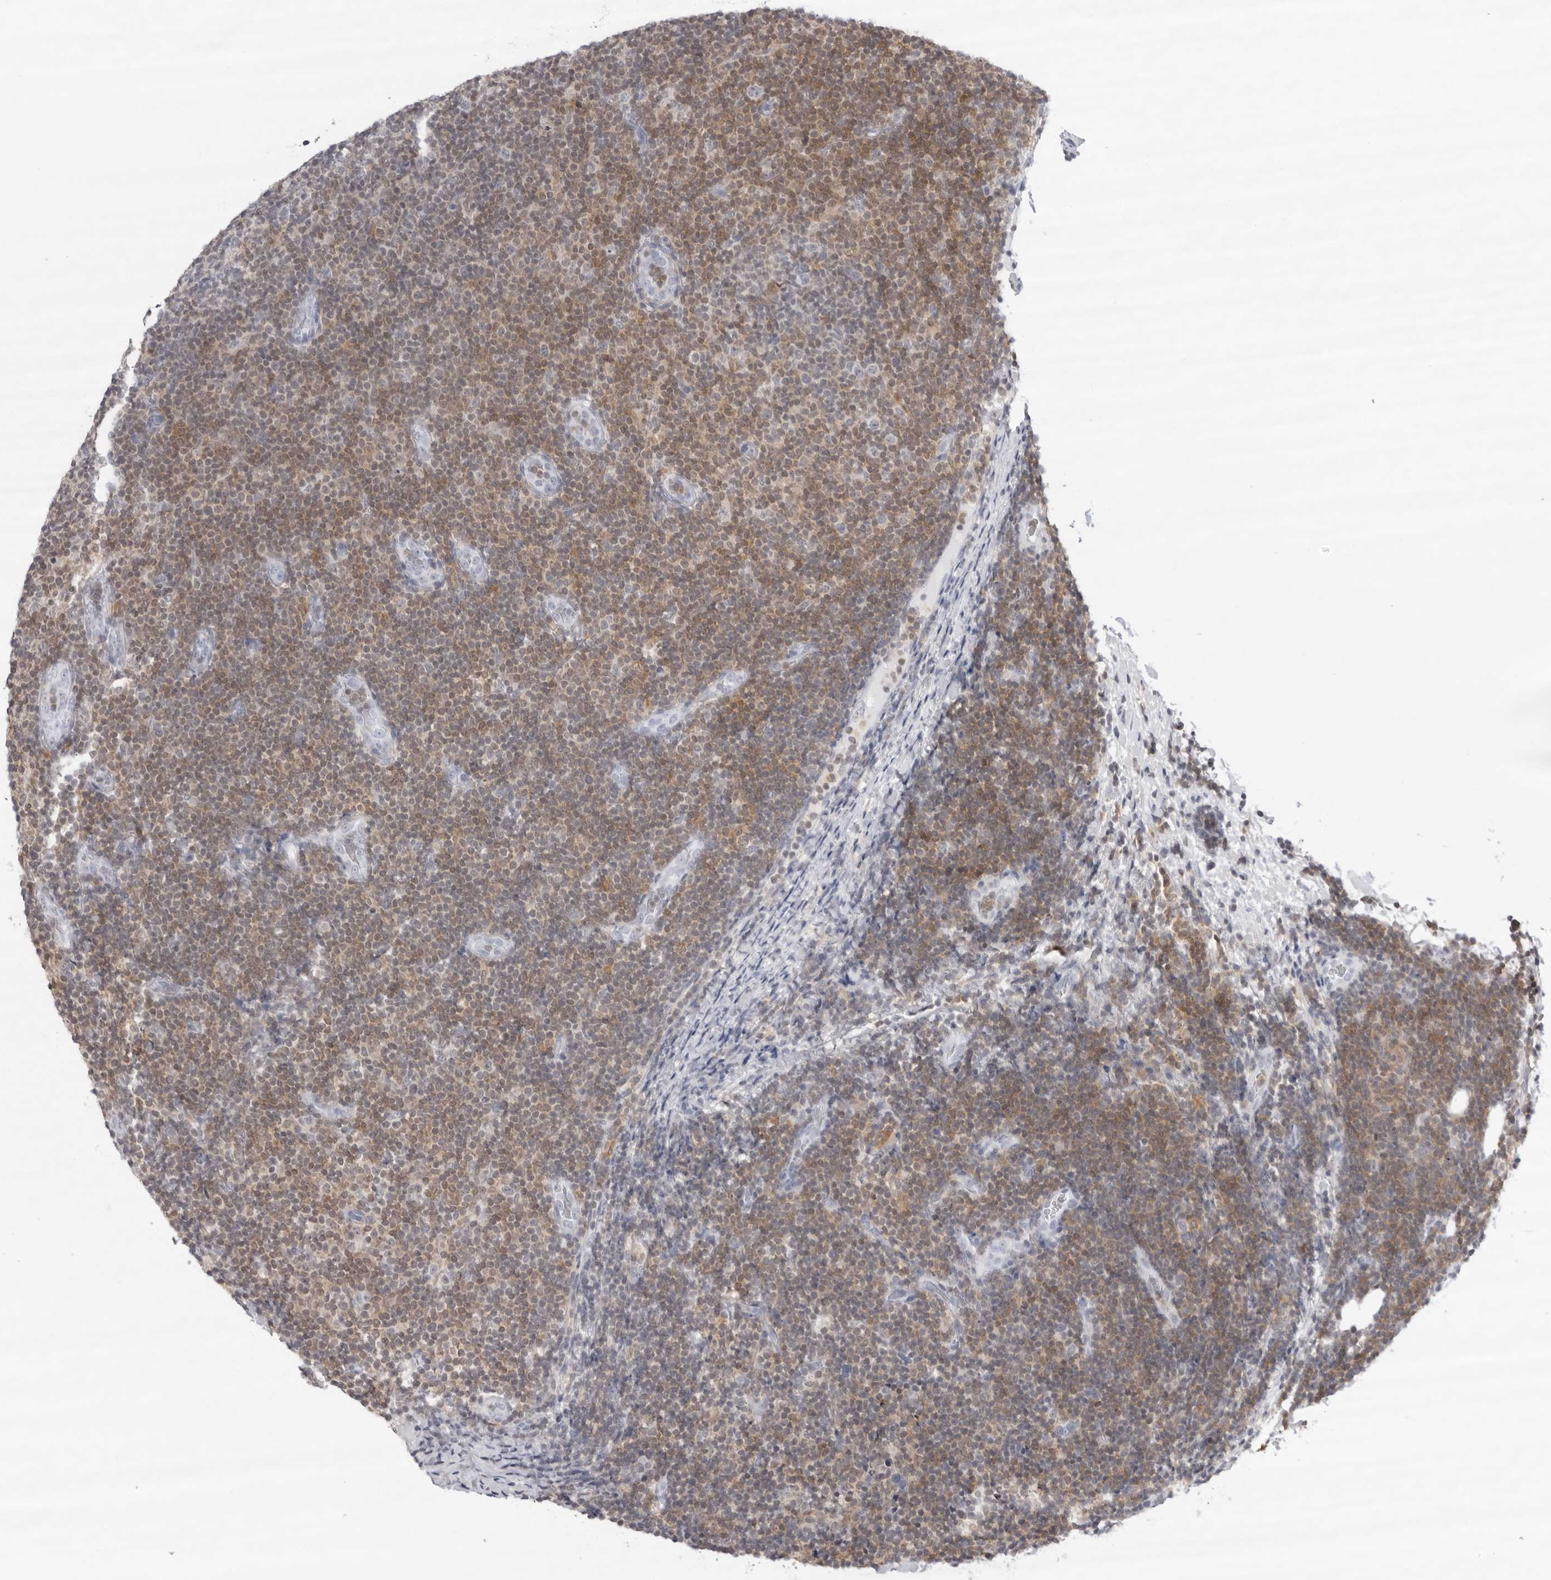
{"staining": {"intensity": "moderate", "quantity": "25%-75%", "location": "cytoplasmic/membranous,nuclear"}, "tissue": "lymphoma", "cell_type": "Tumor cells", "image_type": "cancer", "snomed": [{"axis": "morphology", "description": "Malignant lymphoma, non-Hodgkin's type, Low grade"}, {"axis": "topography", "description": "Lymph node"}], "caption": "Immunohistochemistry histopathology image of neoplastic tissue: human lymphoma stained using immunohistochemistry shows medium levels of moderate protein expression localized specifically in the cytoplasmic/membranous and nuclear of tumor cells, appearing as a cytoplasmic/membranous and nuclear brown color.", "gene": "FMNL1", "patient": {"sex": "male", "age": 83}}